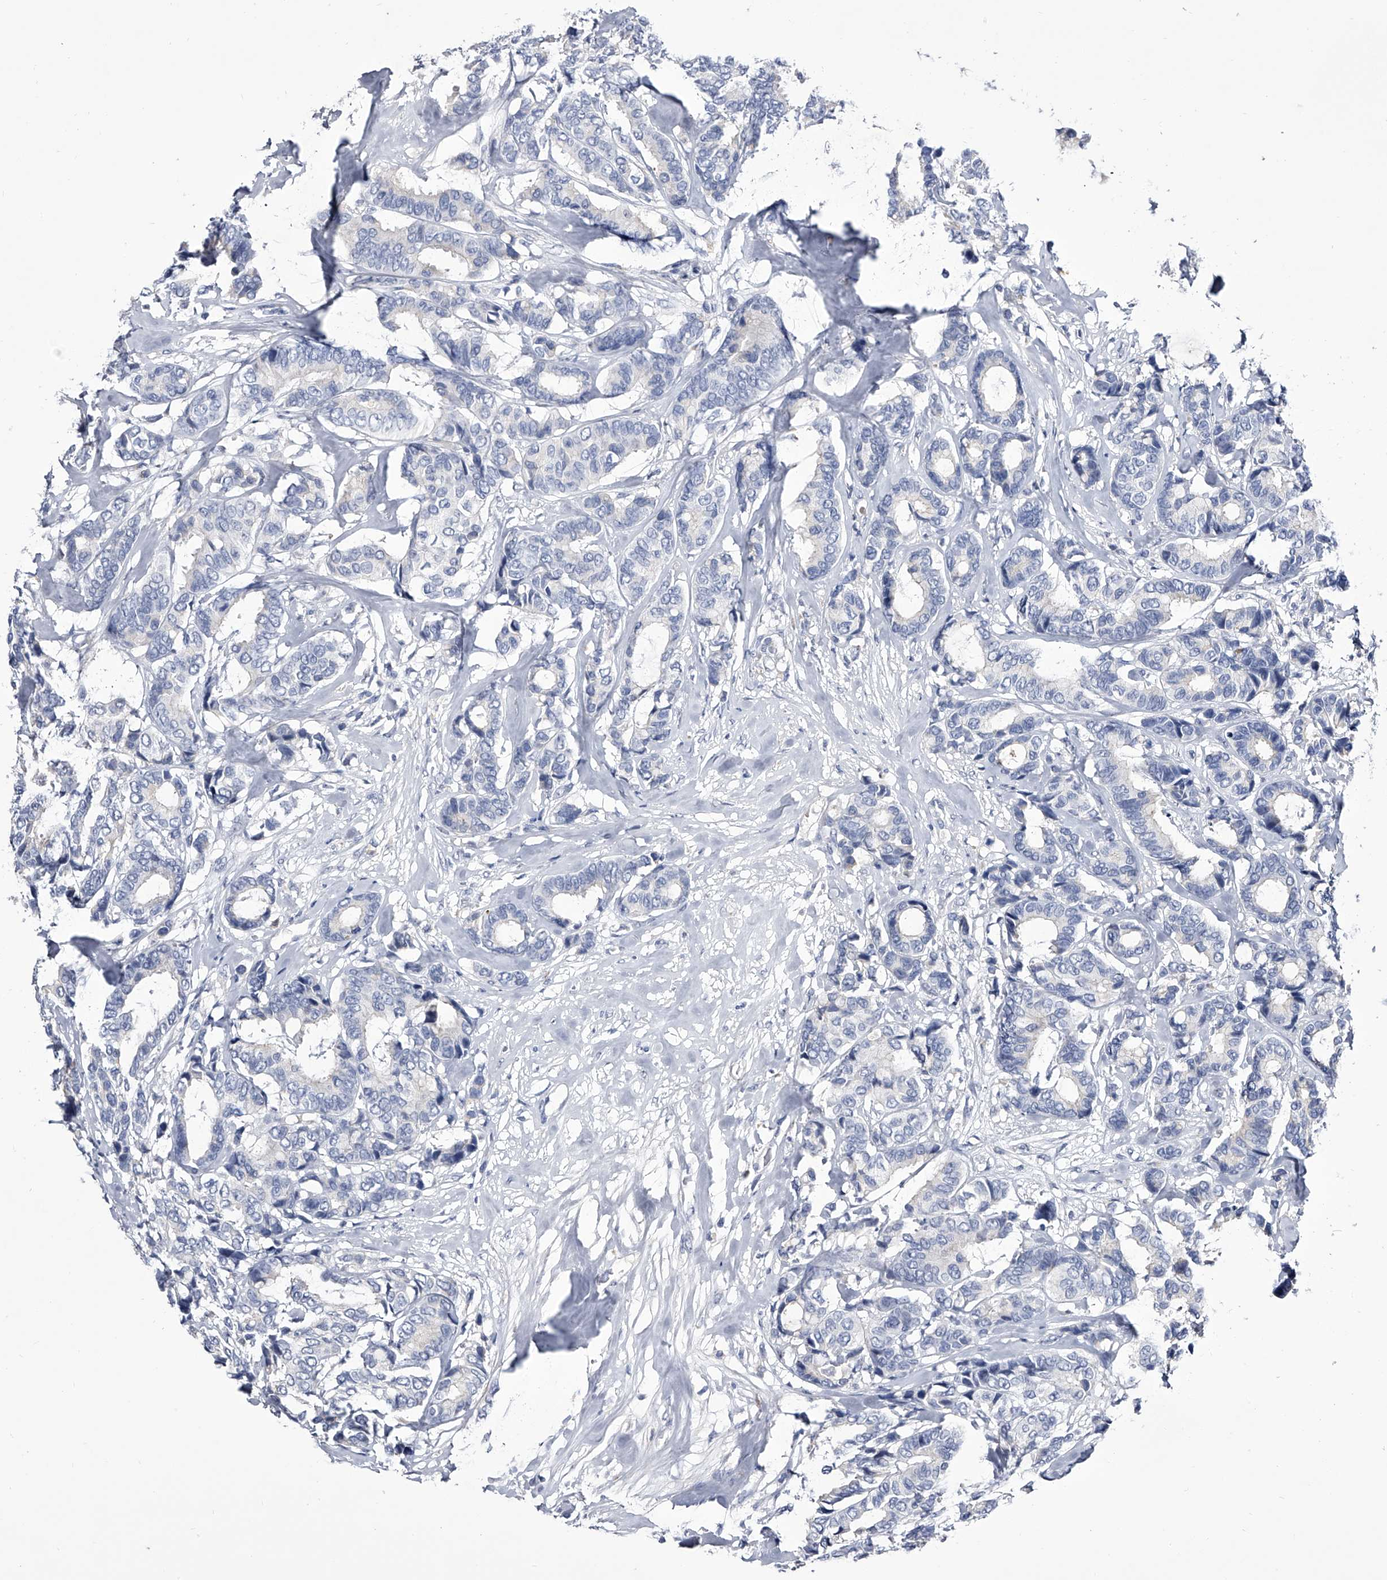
{"staining": {"intensity": "negative", "quantity": "none", "location": "none"}, "tissue": "breast cancer", "cell_type": "Tumor cells", "image_type": "cancer", "snomed": [{"axis": "morphology", "description": "Duct carcinoma"}, {"axis": "topography", "description": "Breast"}], "caption": "Human breast cancer (infiltrating ductal carcinoma) stained for a protein using IHC demonstrates no staining in tumor cells.", "gene": "CRISP2", "patient": {"sex": "female", "age": 87}}